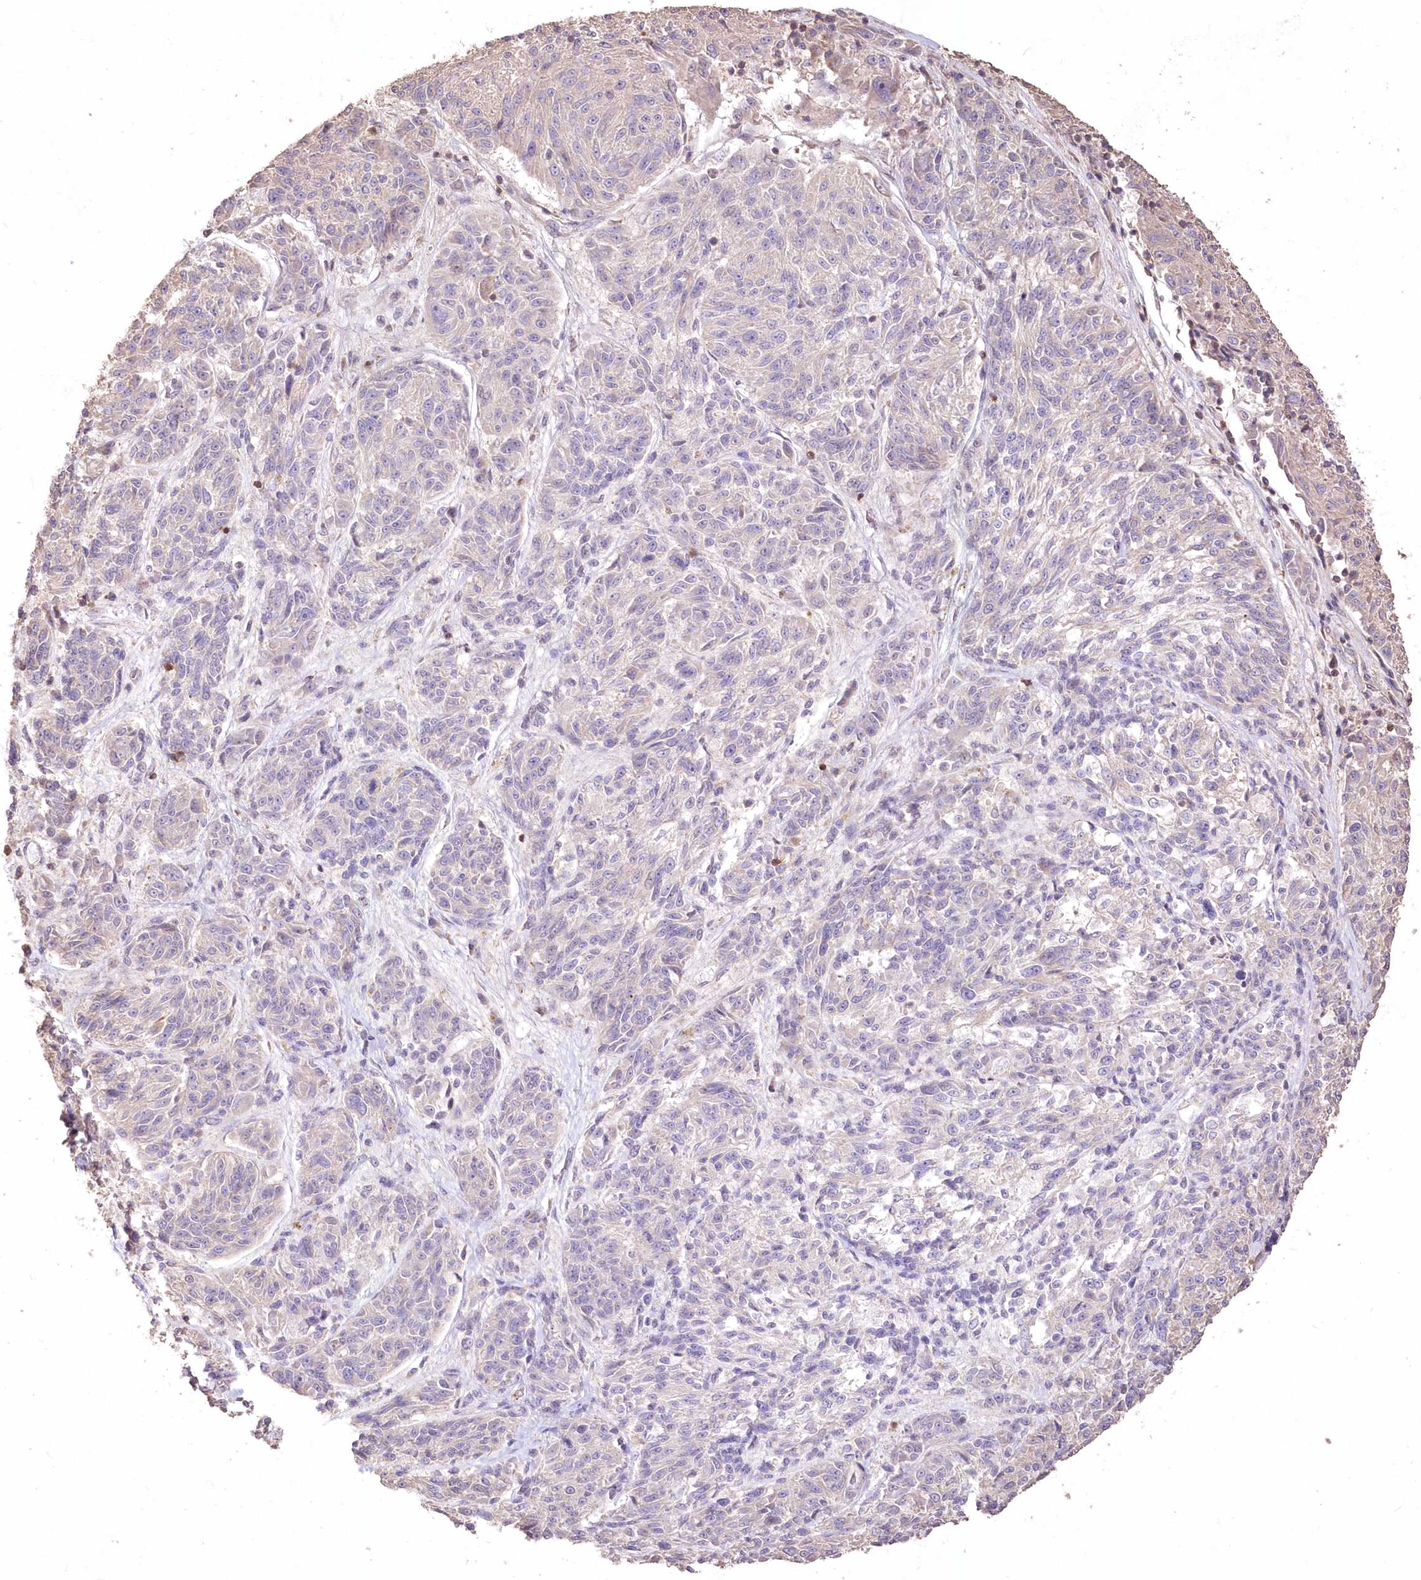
{"staining": {"intensity": "negative", "quantity": "none", "location": "none"}, "tissue": "melanoma", "cell_type": "Tumor cells", "image_type": "cancer", "snomed": [{"axis": "morphology", "description": "Malignant melanoma, NOS"}, {"axis": "topography", "description": "Skin"}], "caption": "Immunohistochemistry (IHC) histopathology image of neoplastic tissue: human malignant melanoma stained with DAB (3,3'-diaminobenzidine) shows no significant protein positivity in tumor cells. (Immunohistochemistry, brightfield microscopy, high magnification).", "gene": "STK17B", "patient": {"sex": "male", "age": 53}}